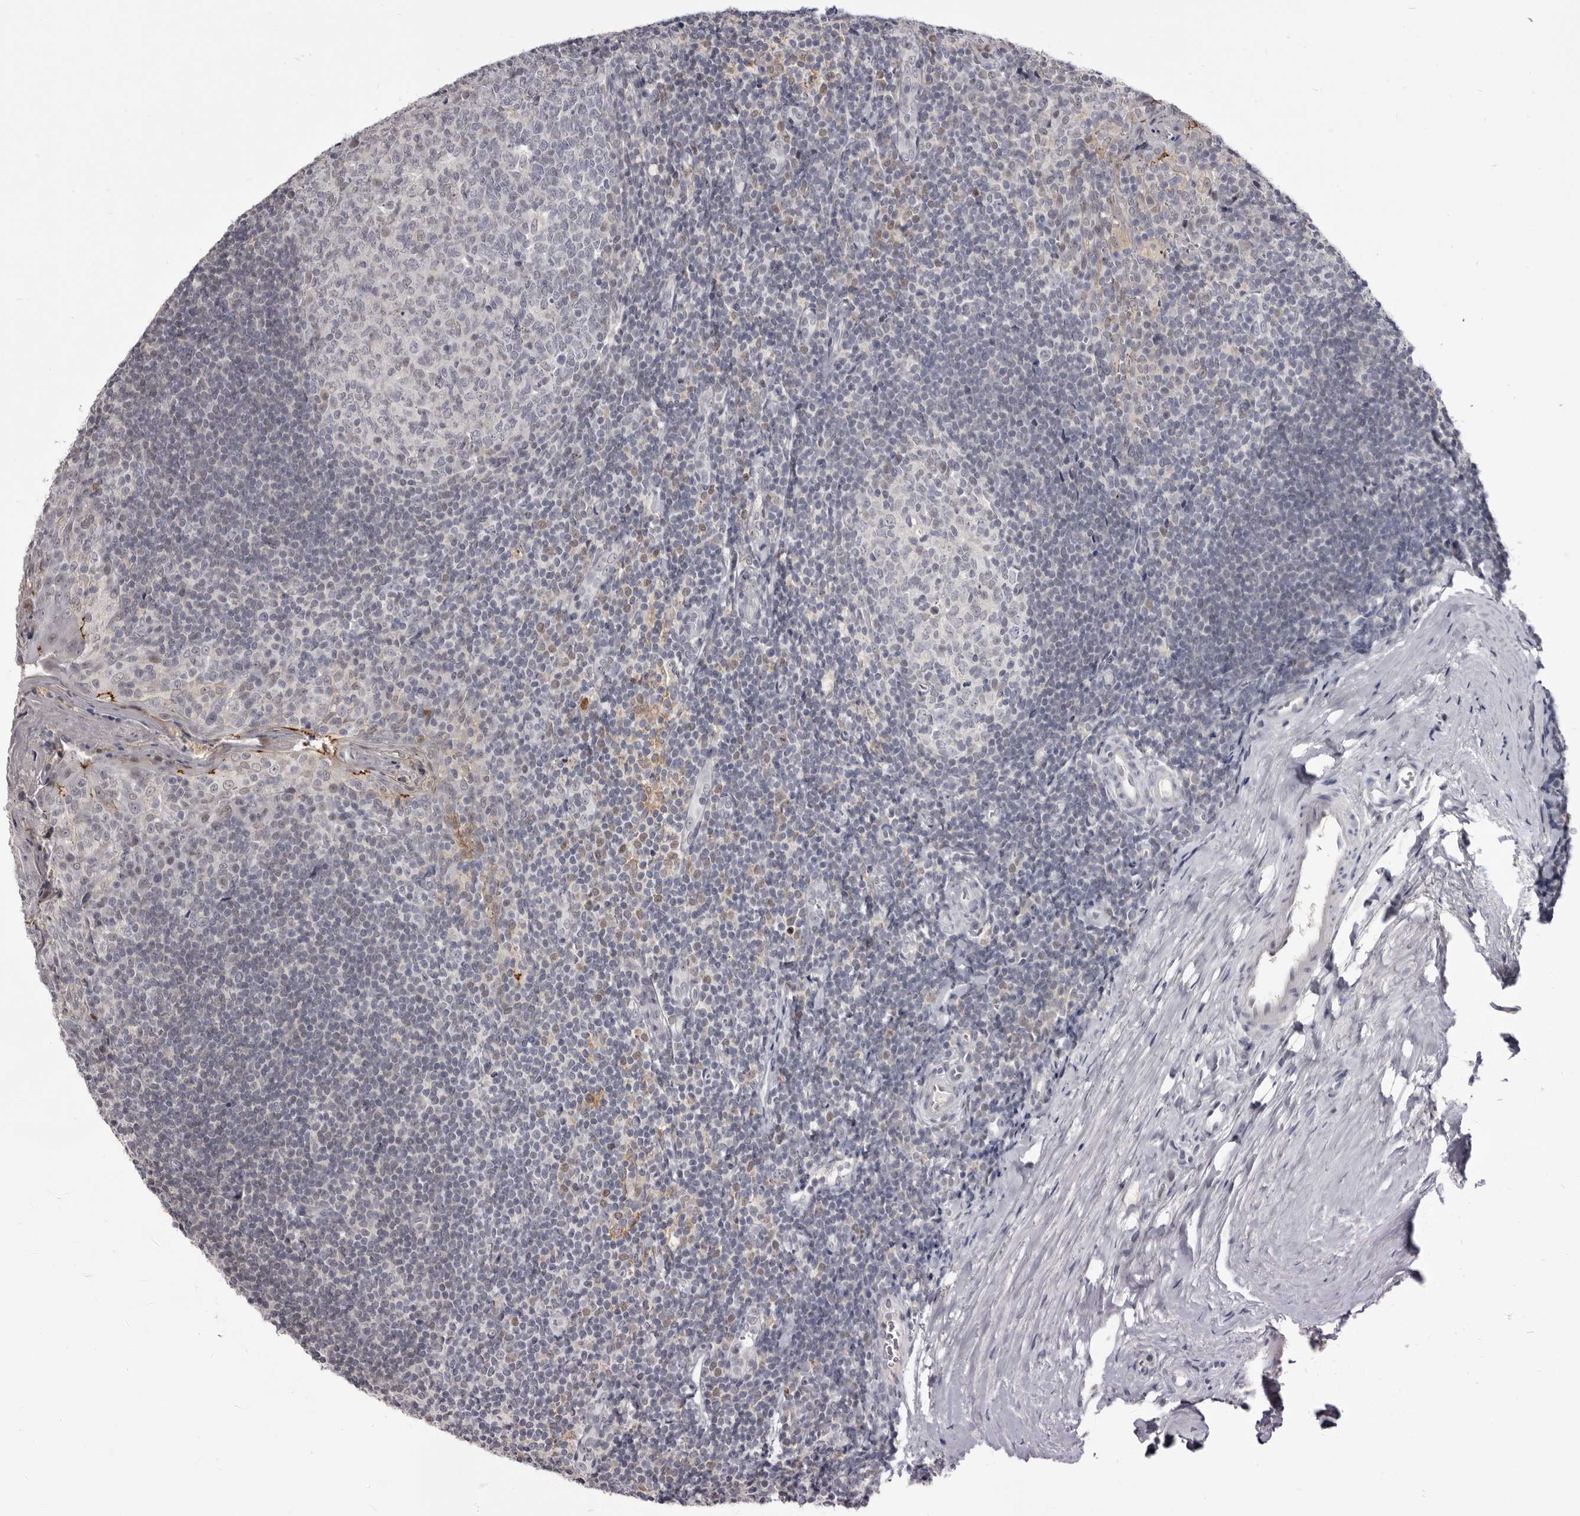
{"staining": {"intensity": "negative", "quantity": "none", "location": "none"}, "tissue": "tonsil", "cell_type": "Germinal center cells", "image_type": "normal", "snomed": [{"axis": "morphology", "description": "Normal tissue, NOS"}, {"axis": "topography", "description": "Tonsil"}], "caption": "This photomicrograph is of normal tonsil stained with IHC to label a protein in brown with the nuclei are counter-stained blue. There is no positivity in germinal center cells.", "gene": "CGN", "patient": {"sex": "male", "age": 27}}